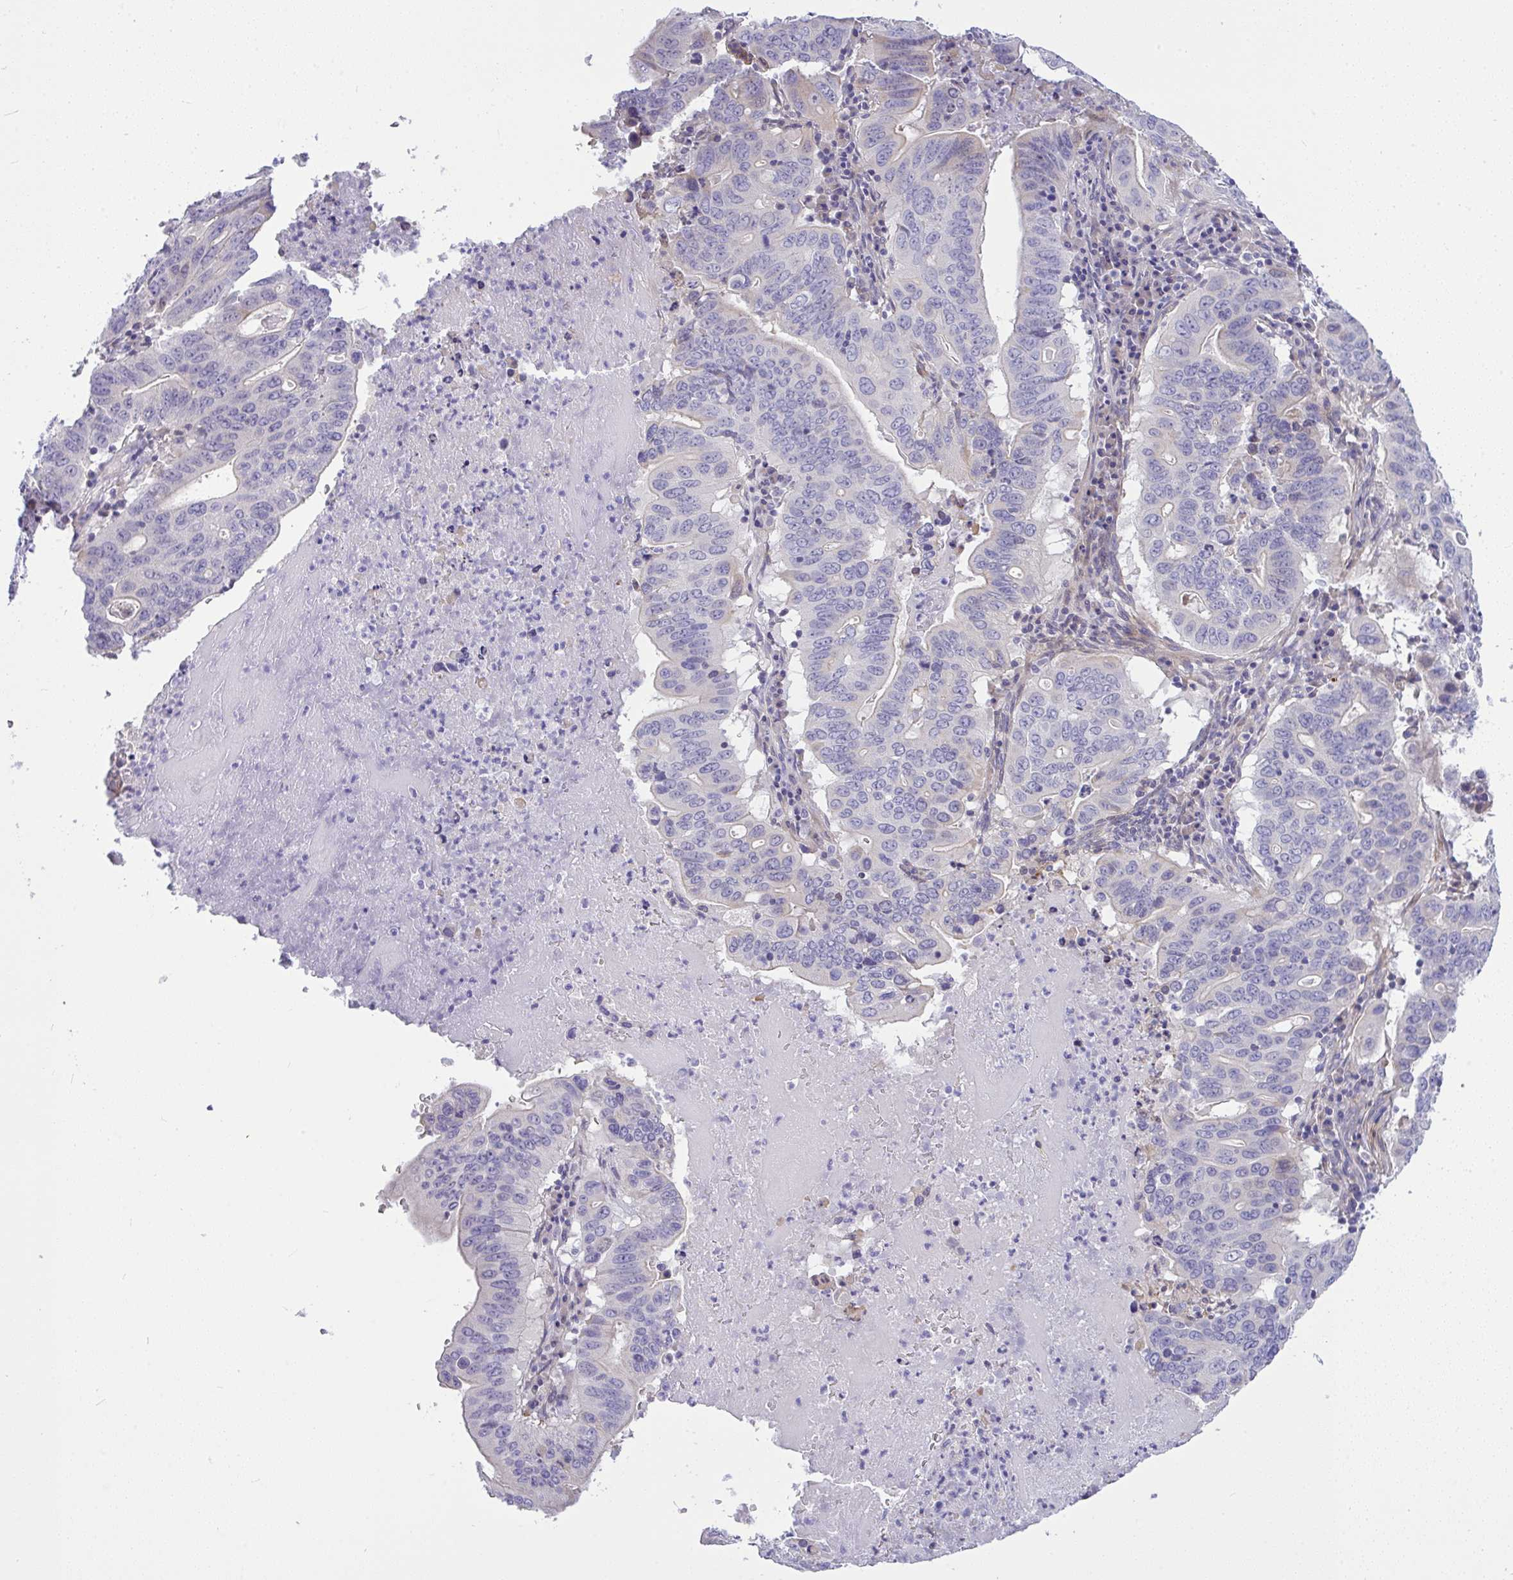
{"staining": {"intensity": "negative", "quantity": "none", "location": "none"}, "tissue": "lung cancer", "cell_type": "Tumor cells", "image_type": "cancer", "snomed": [{"axis": "morphology", "description": "Adenocarcinoma, NOS"}, {"axis": "topography", "description": "Lung"}], "caption": "Lung adenocarcinoma stained for a protein using immunohistochemistry shows no positivity tumor cells.", "gene": "MOCS1", "patient": {"sex": "female", "age": 60}}